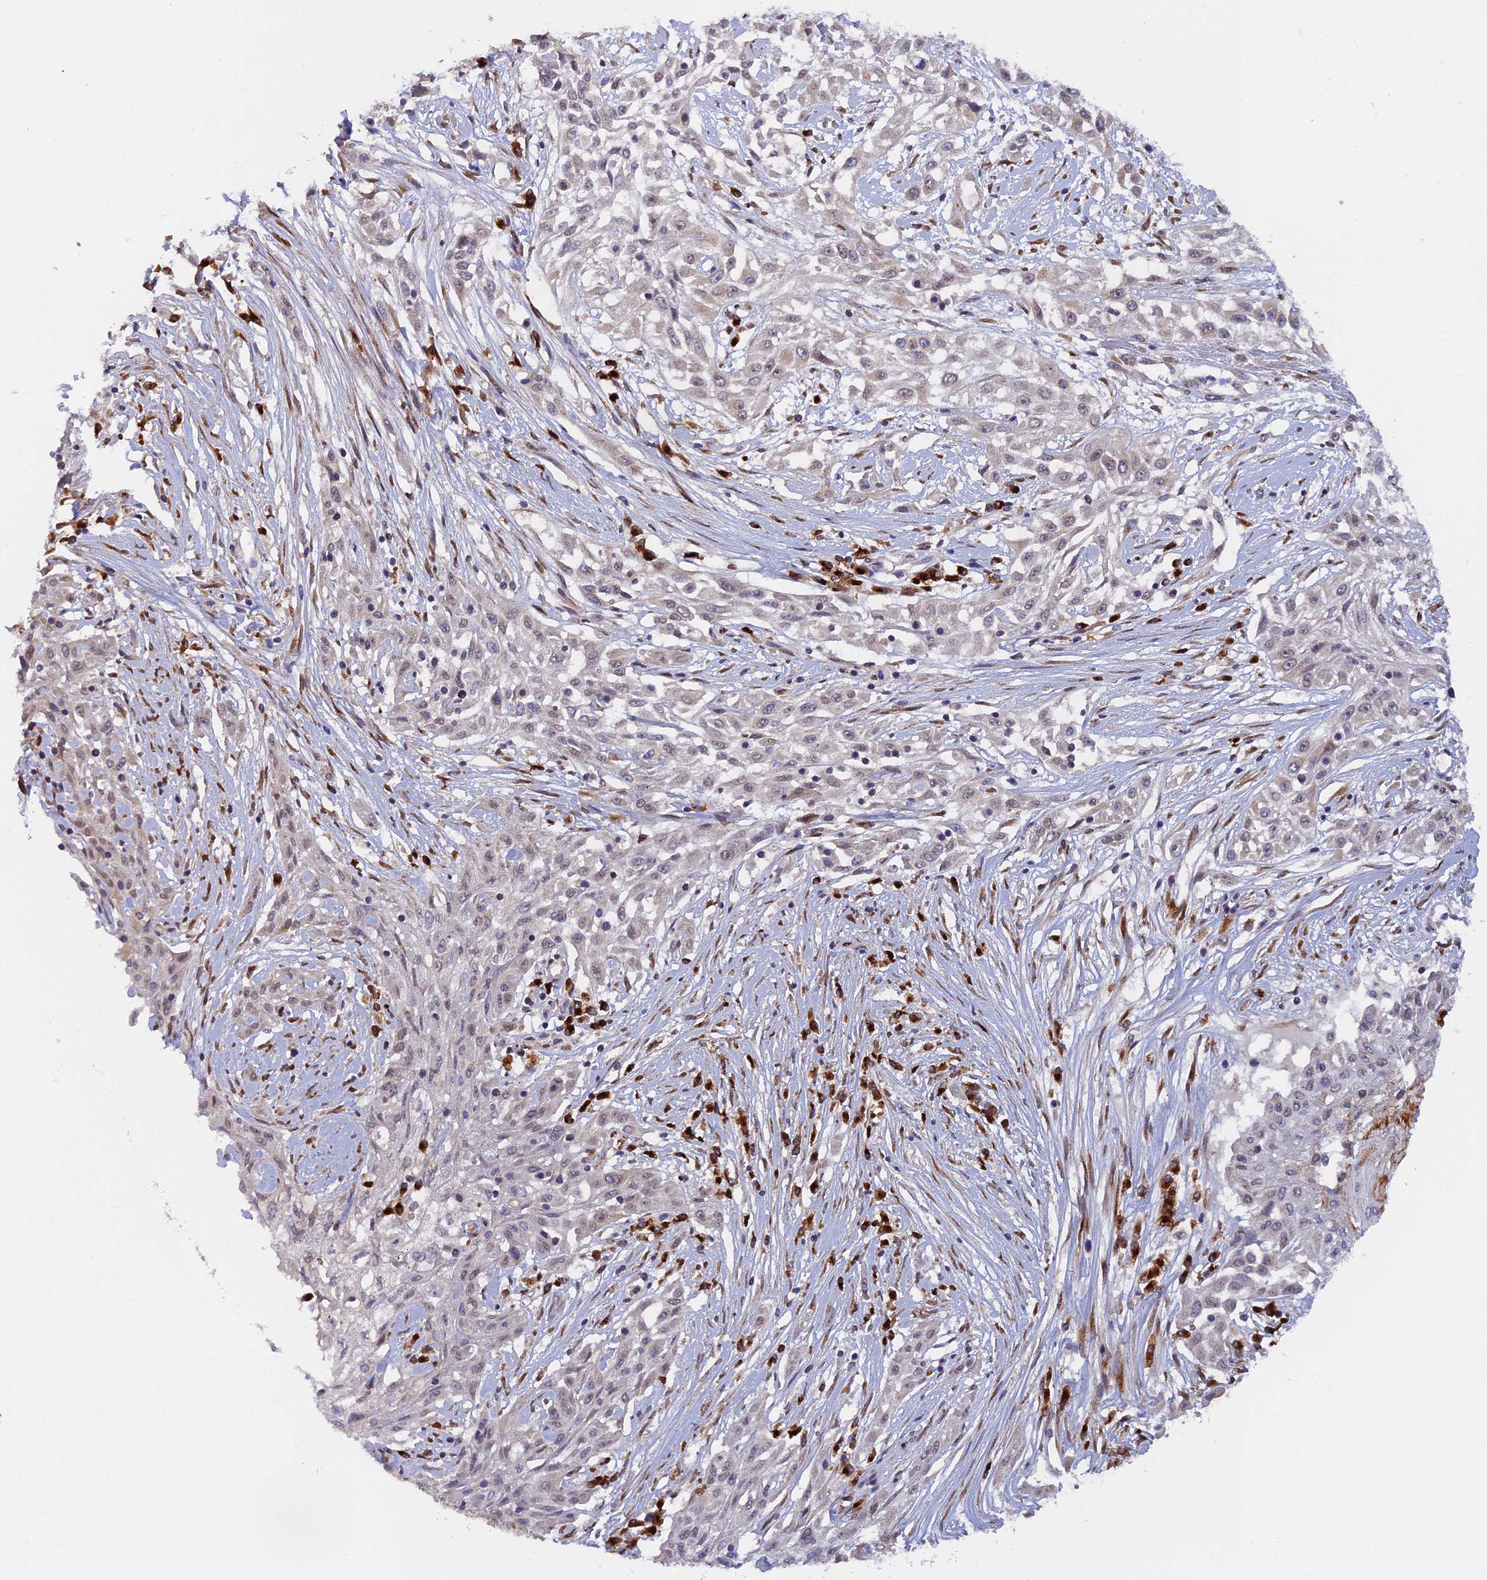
{"staining": {"intensity": "negative", "quantity": "none", "location": "none"}, "tissue": "skin cancer", "cell_type": "Tumor cells", "image_type": "cancer", "snomed": [{"axis": "morphology", "description": "Squamous cell carcinoma, NOS"}, {"axis": "morphology", "description": "Squamous cell carcinoma, metastatic, NOS"}, {"axis": "topography", "description": "Skin"}, {"axis": "topography", "description": "Lymph node"}], "caption": "A high-resolution photomicrograph shows immunohistochemistry (IHC) staining of skin cancer (squamous cell carcinoma), which shows no significant staining in tumor cells.", "gene": "SNX17", "patient": {"sex": "male", "age": 75}}